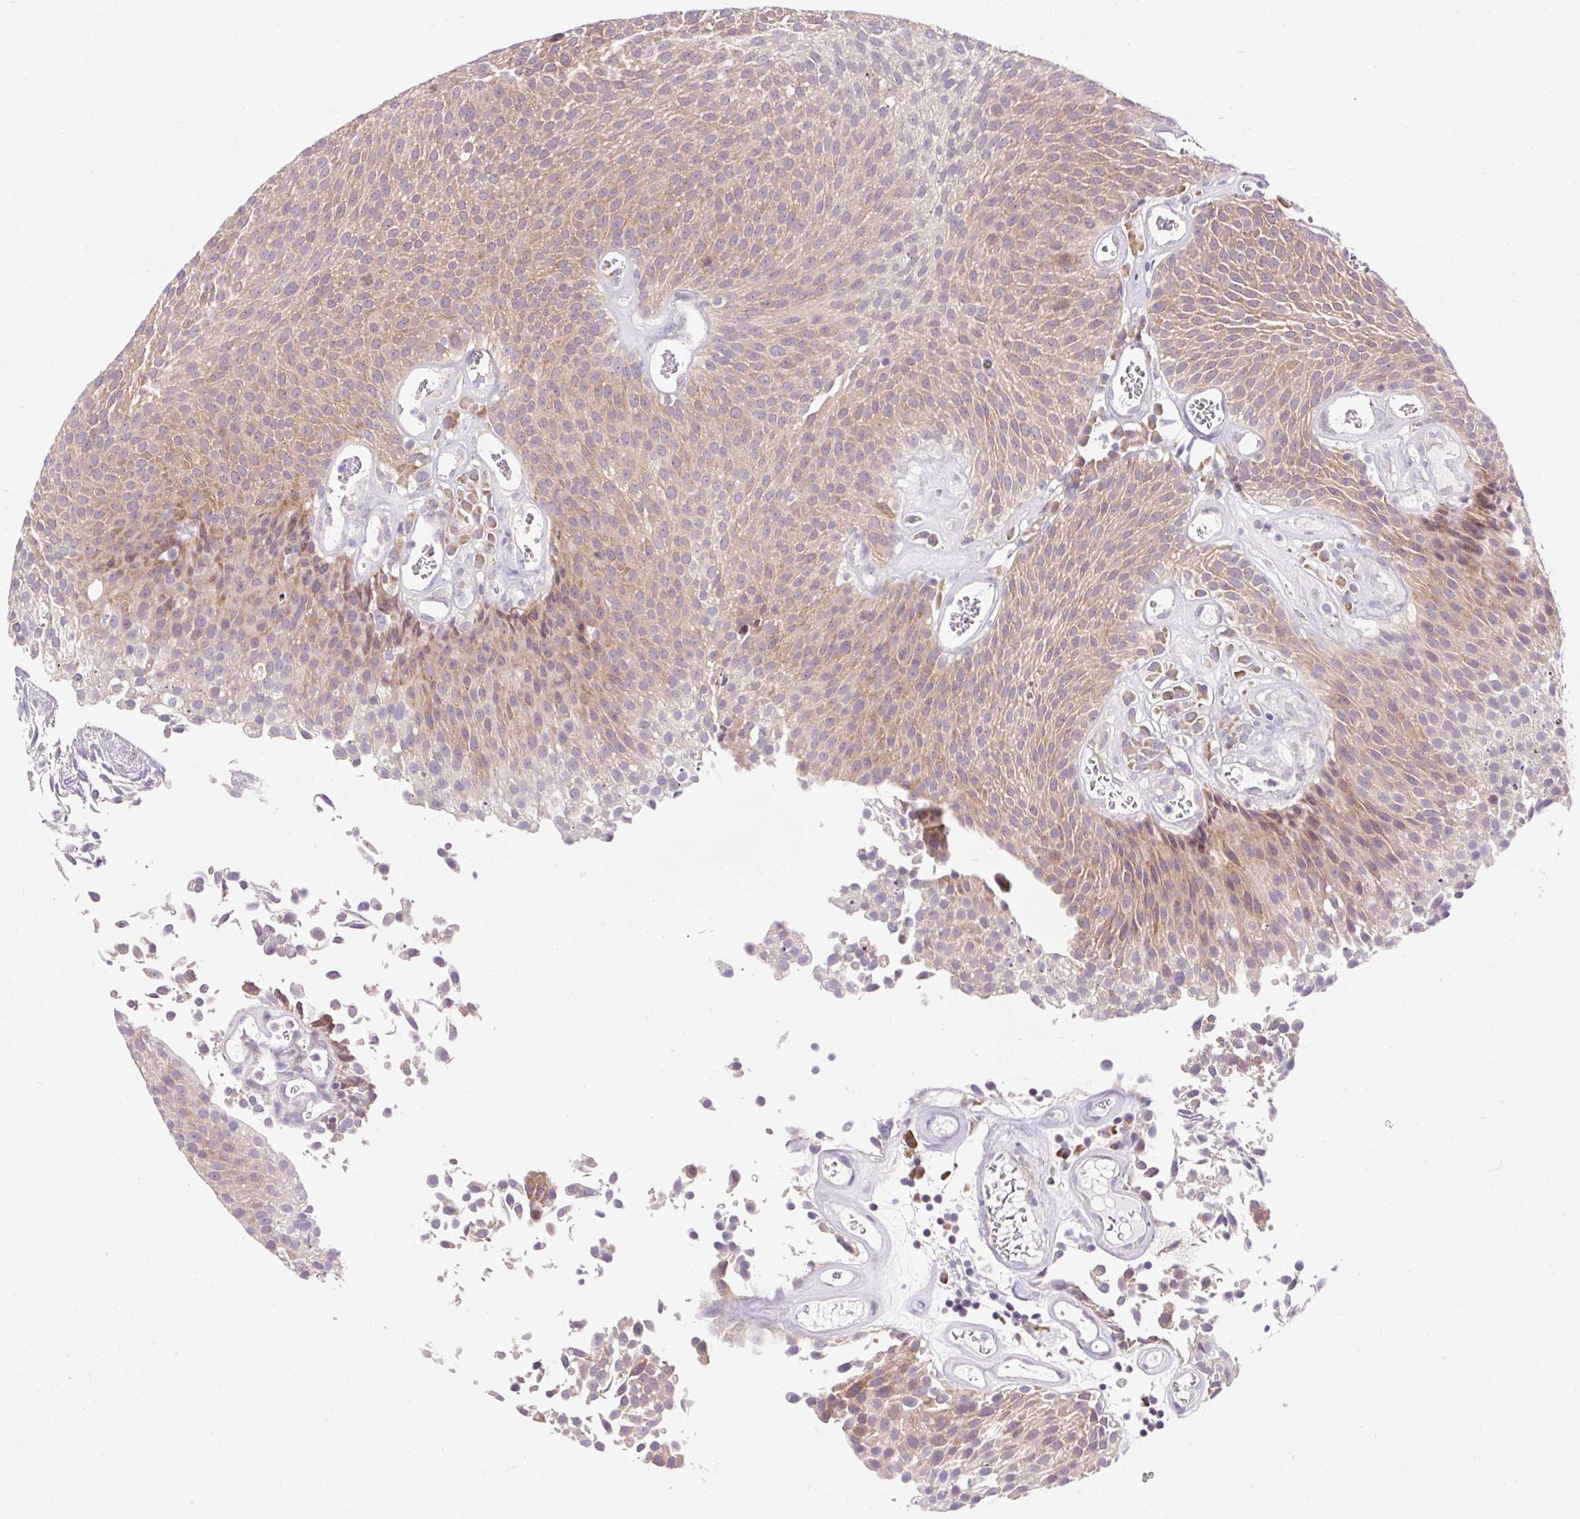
{"staining": {"intensity": "moderate", "quantity": "25%-75%", "location": "cytoplasmic/membranous"}, "tissue": "urothelial cancer", "cell_type": "Tumor cells", "image_type": "cancer", "snomed": [{"axis": "morphology", "description": "Urothelial carcinoma, Low grade"}, {"axis": "topography", "description": "Urinary bladder"}], "caption": "The photomicrograph displays staining of low-grade urothelial carcinoma, revealing moderate cytoplasmic/membranous protein expression (brown color) within tumor cells. Ihc stains the protein in brown and the nuclei are stained blue.", "gene": "GPR45", "patient": {"sex": "female", "age": 79}}